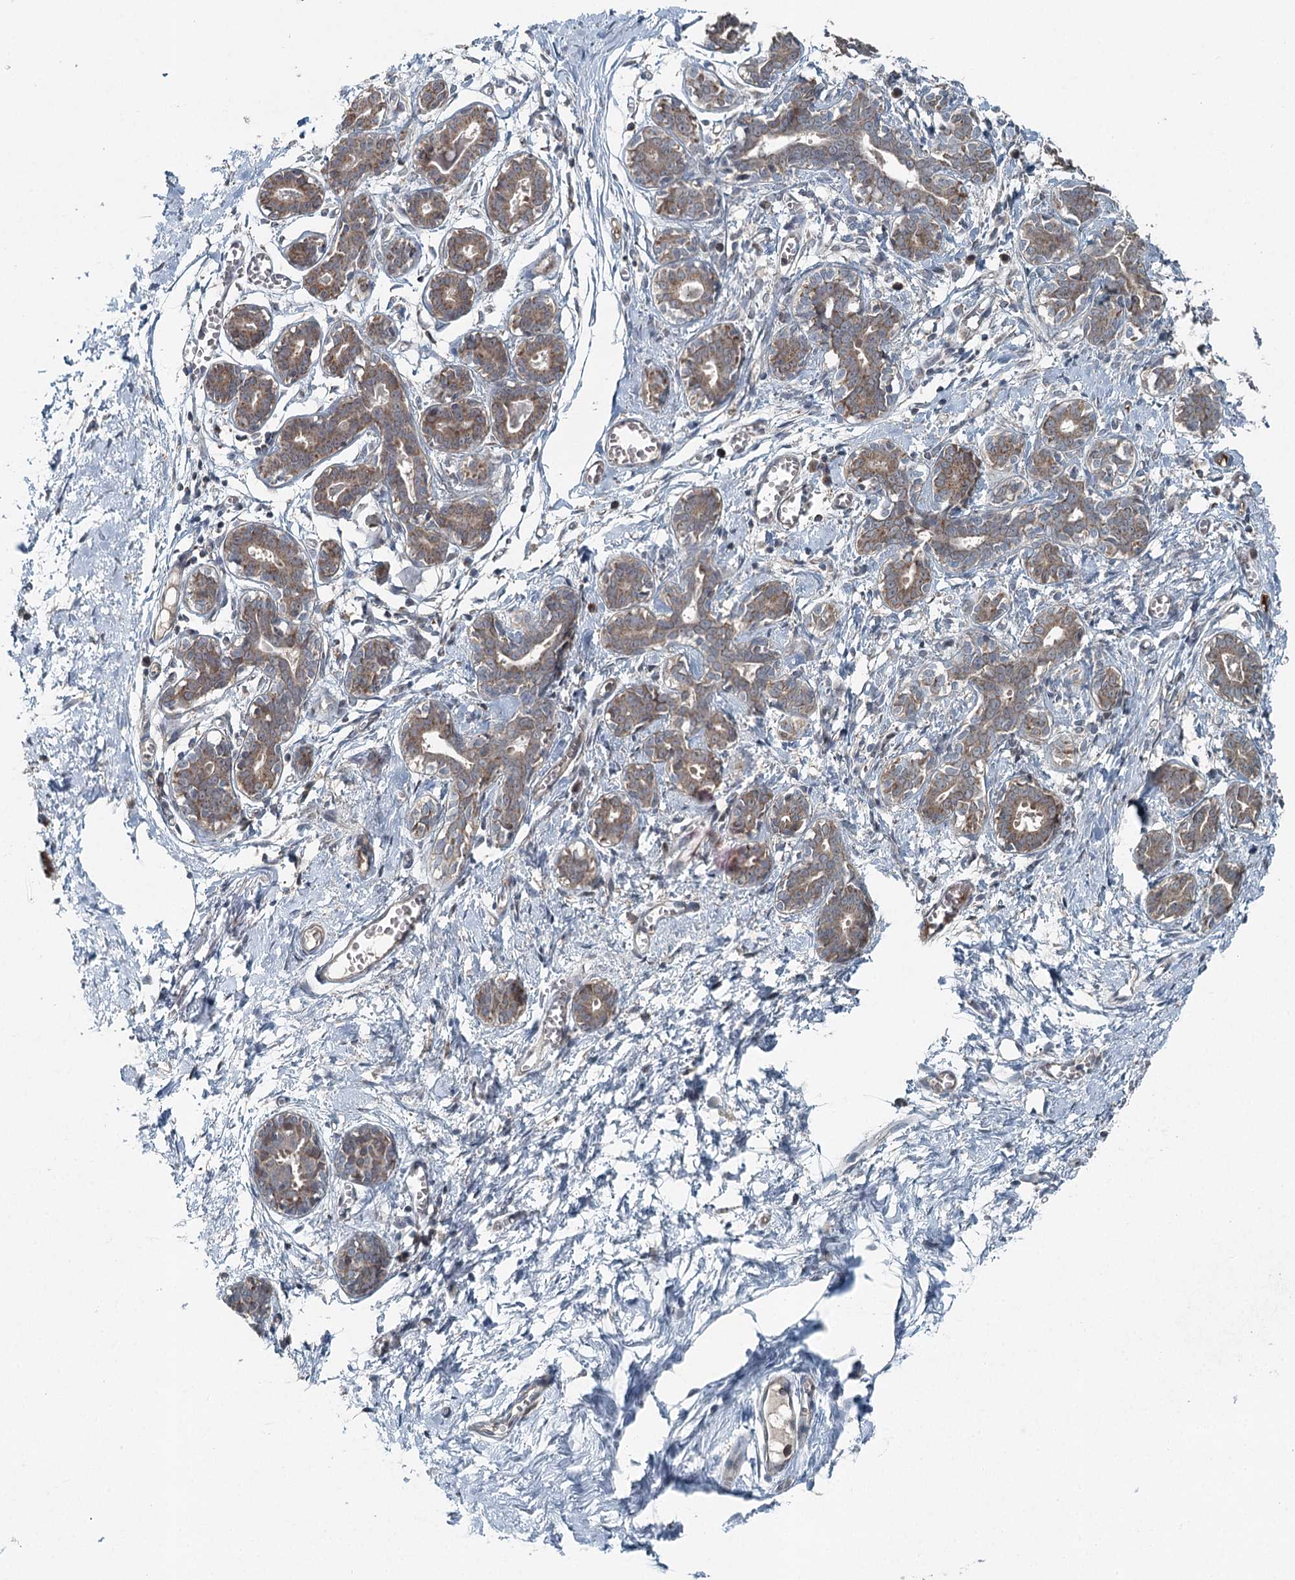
{"staining": {"intensity": "negative", "quantity": "none", "location": "none"}, "tissue": "breast", "cell_type": "Adipocytes", "image_type": "normal", "snomed": [{"axis": "morphology", "description": "Normal tissue, NOS"}, {"axis": "topography", "description": "Breast"}], "caption": "Adipocytes are negative for protein expression in normal human breast.", "gene": "SKIC3", "patient": {"sex": "female", "age": 27}}